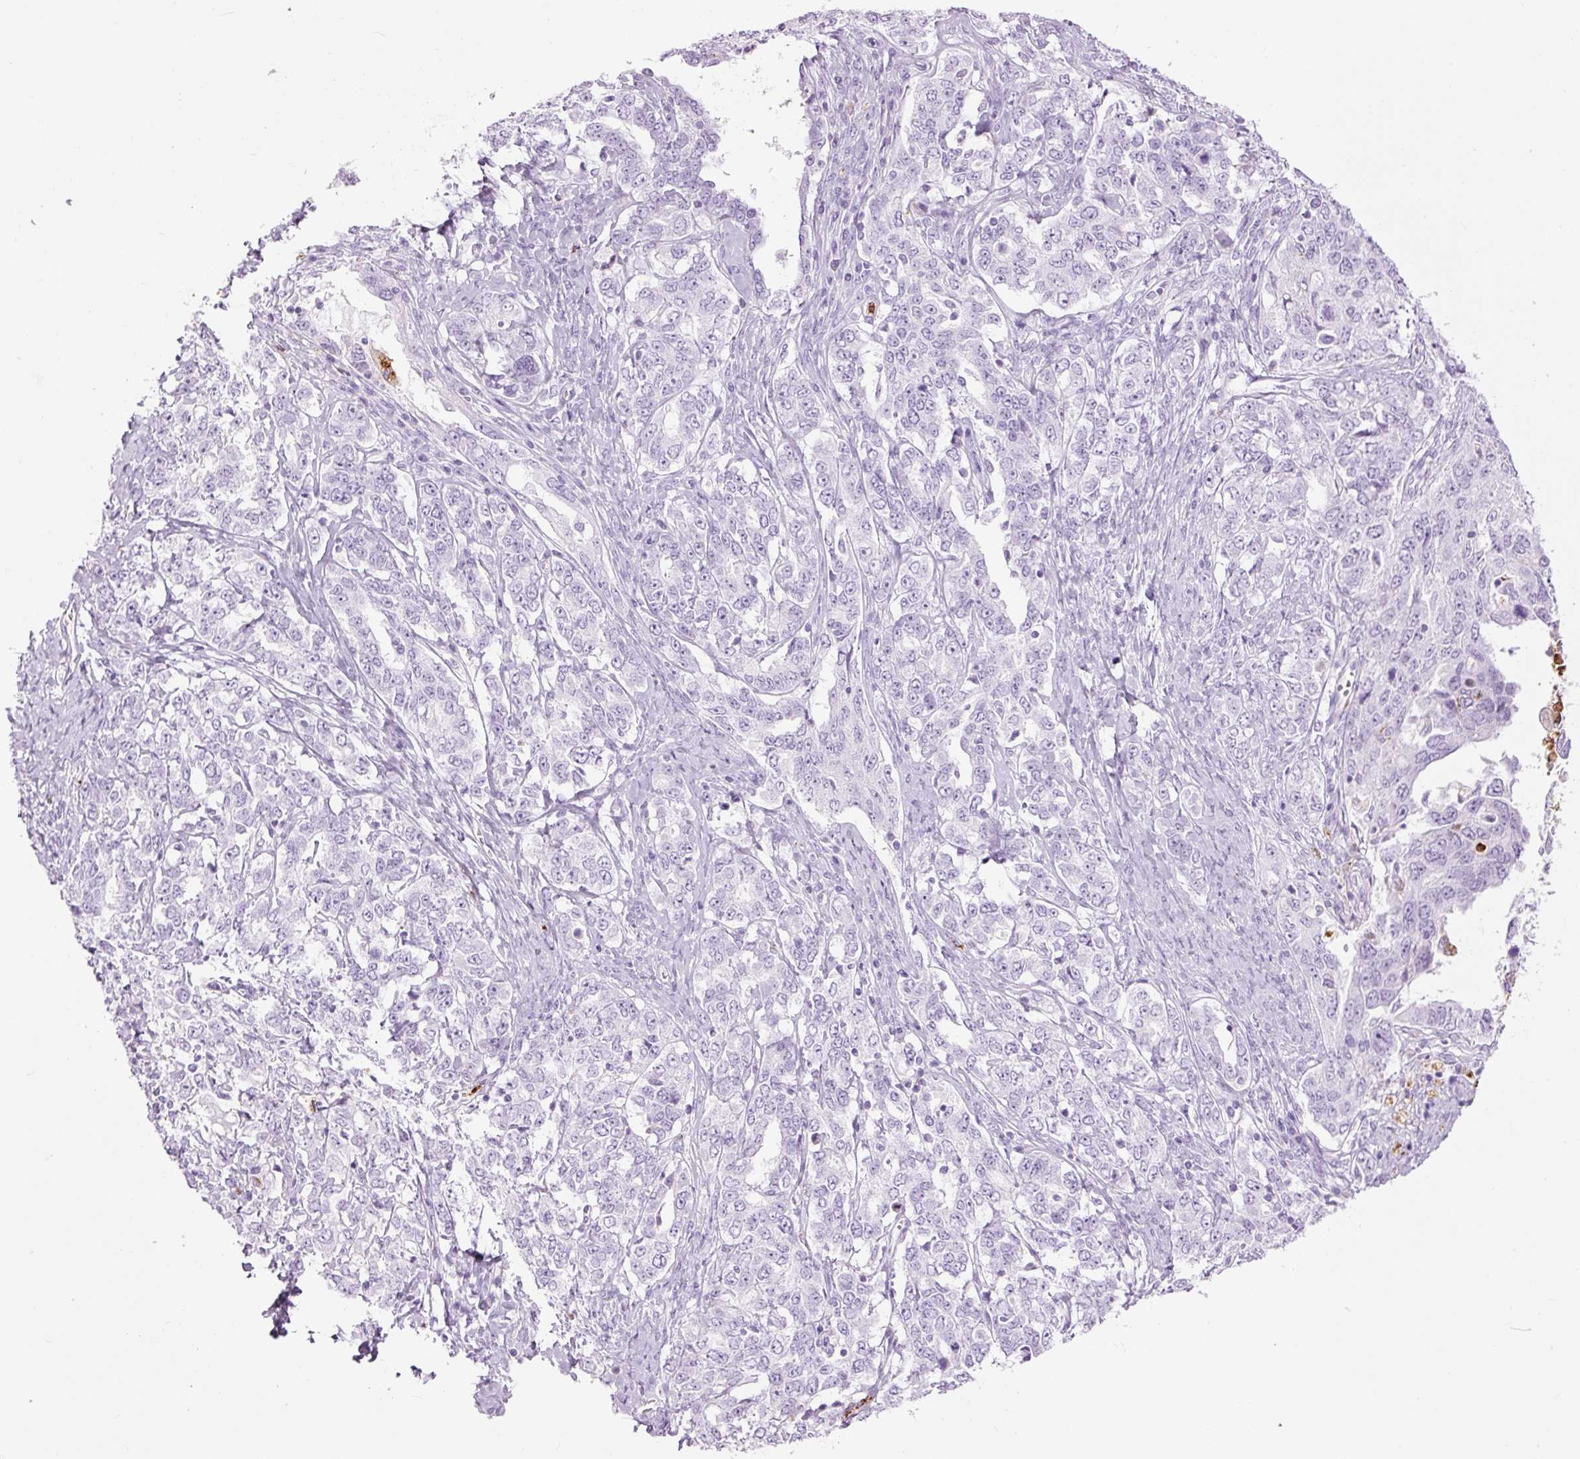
{"staining": {"intensity": "negative", "quantity": "none", "location": "none"}, "tissue": "ovarian cancer", "cell_type": "Tumor cells", "image_type": "cancer", "snomed": [{"axis": "morphology", "description": "Carcinoma, endometroid"}, {"axis": "topography", "description": "Ovary"}], "caption": "This micrograph is of ovarian cancer stained with immunohistochemistry to label a protein in brown with the nuclei are counter-stained blue. There is no staining in tumor cells.", "gene": "LYZ", "patient": {"sex": "female", "age": 62}}